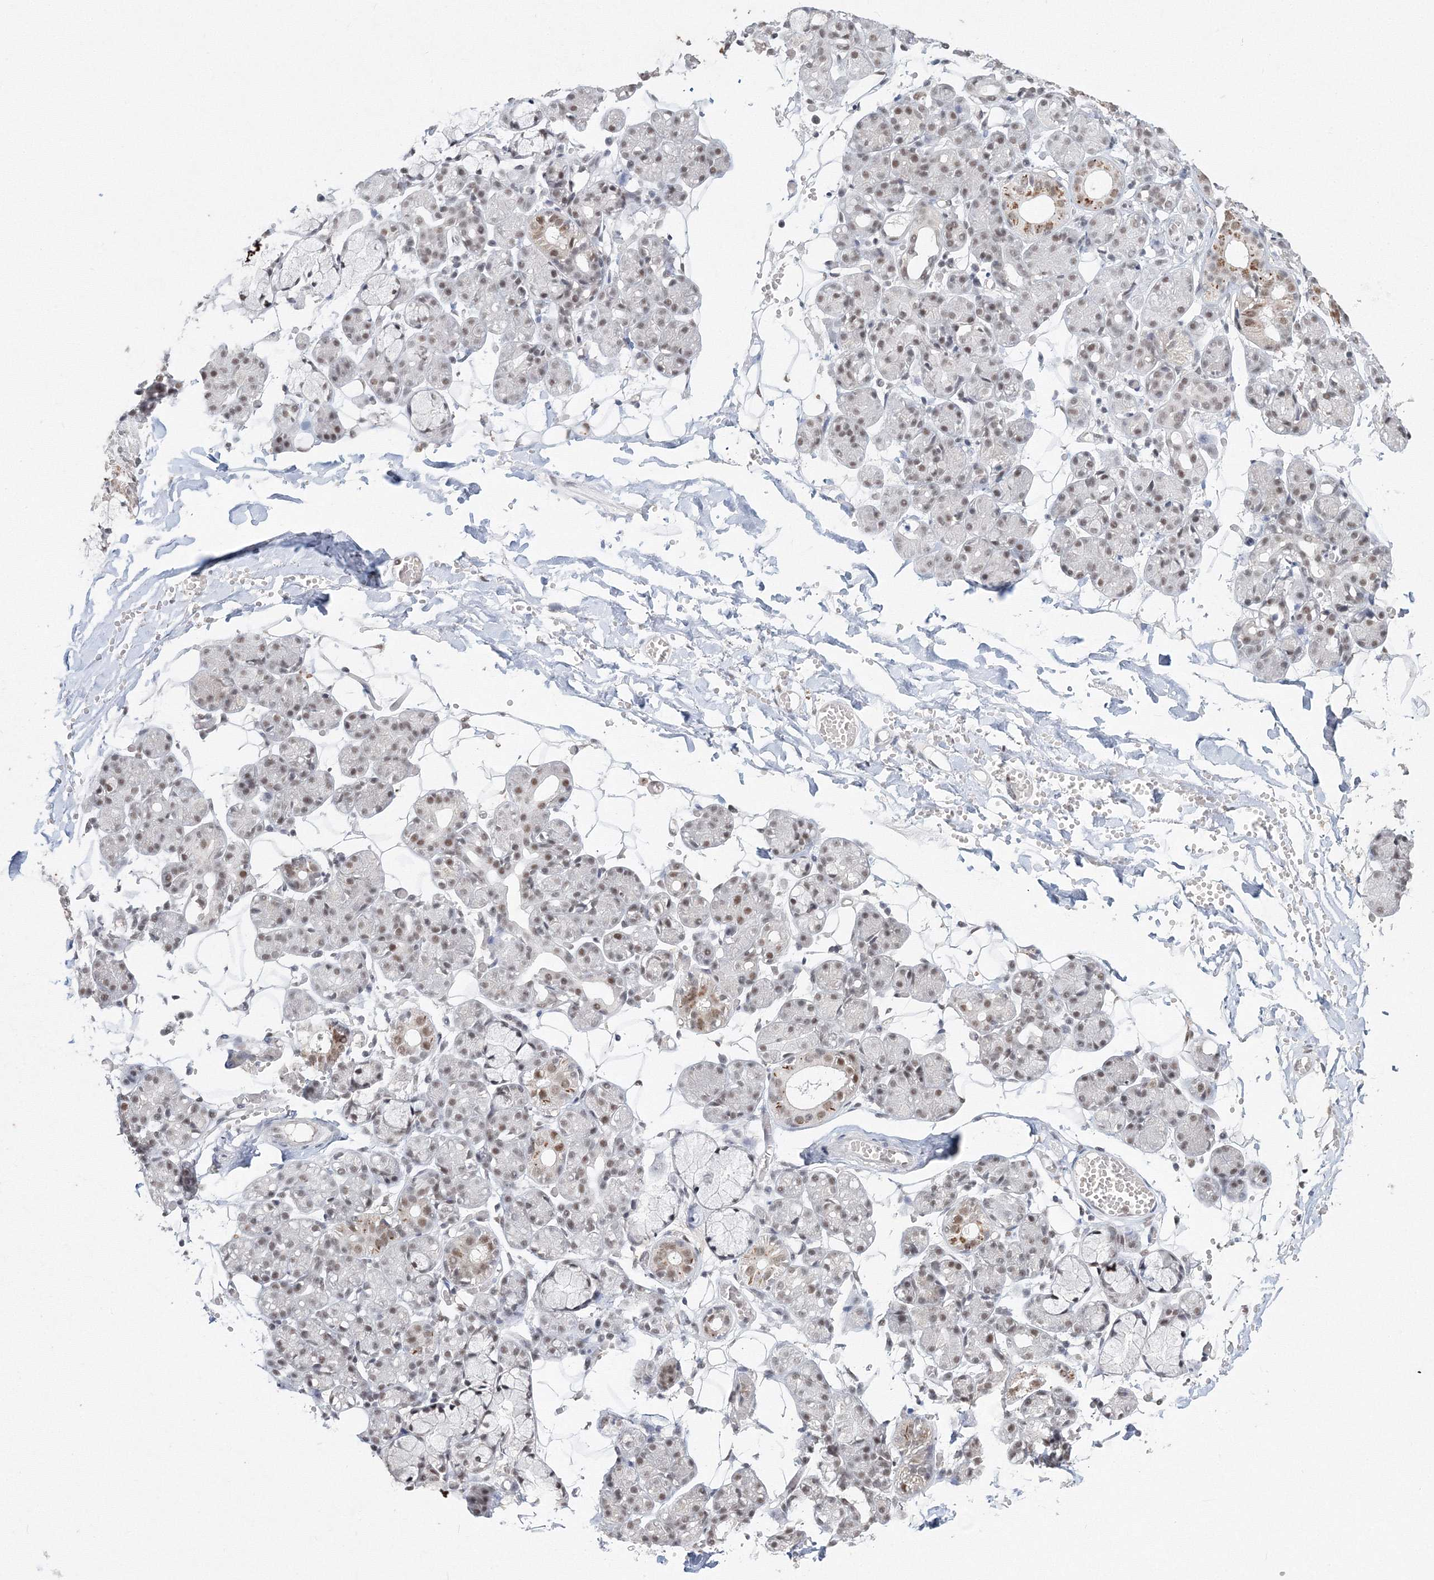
{"staining": {"intensity": "weak", "quantity": "<25%", "location": "cytoplasmic/membranous,nuclear"}, "tissue": "salivary gland", "cell_type": "Glandular cells", "image_type": "normal", "snomed": [{"axis": "morphology", "description": "Normal tissue, NOS"}, {"axis": "topography", "description": "Salivary gland"}], "caption": "This is an IHC photomicrograph of normal human salivary gland. There is no expression in glandular cells.", "gene": "IWS1", "patient": {"sex": "male", "age": 63}}